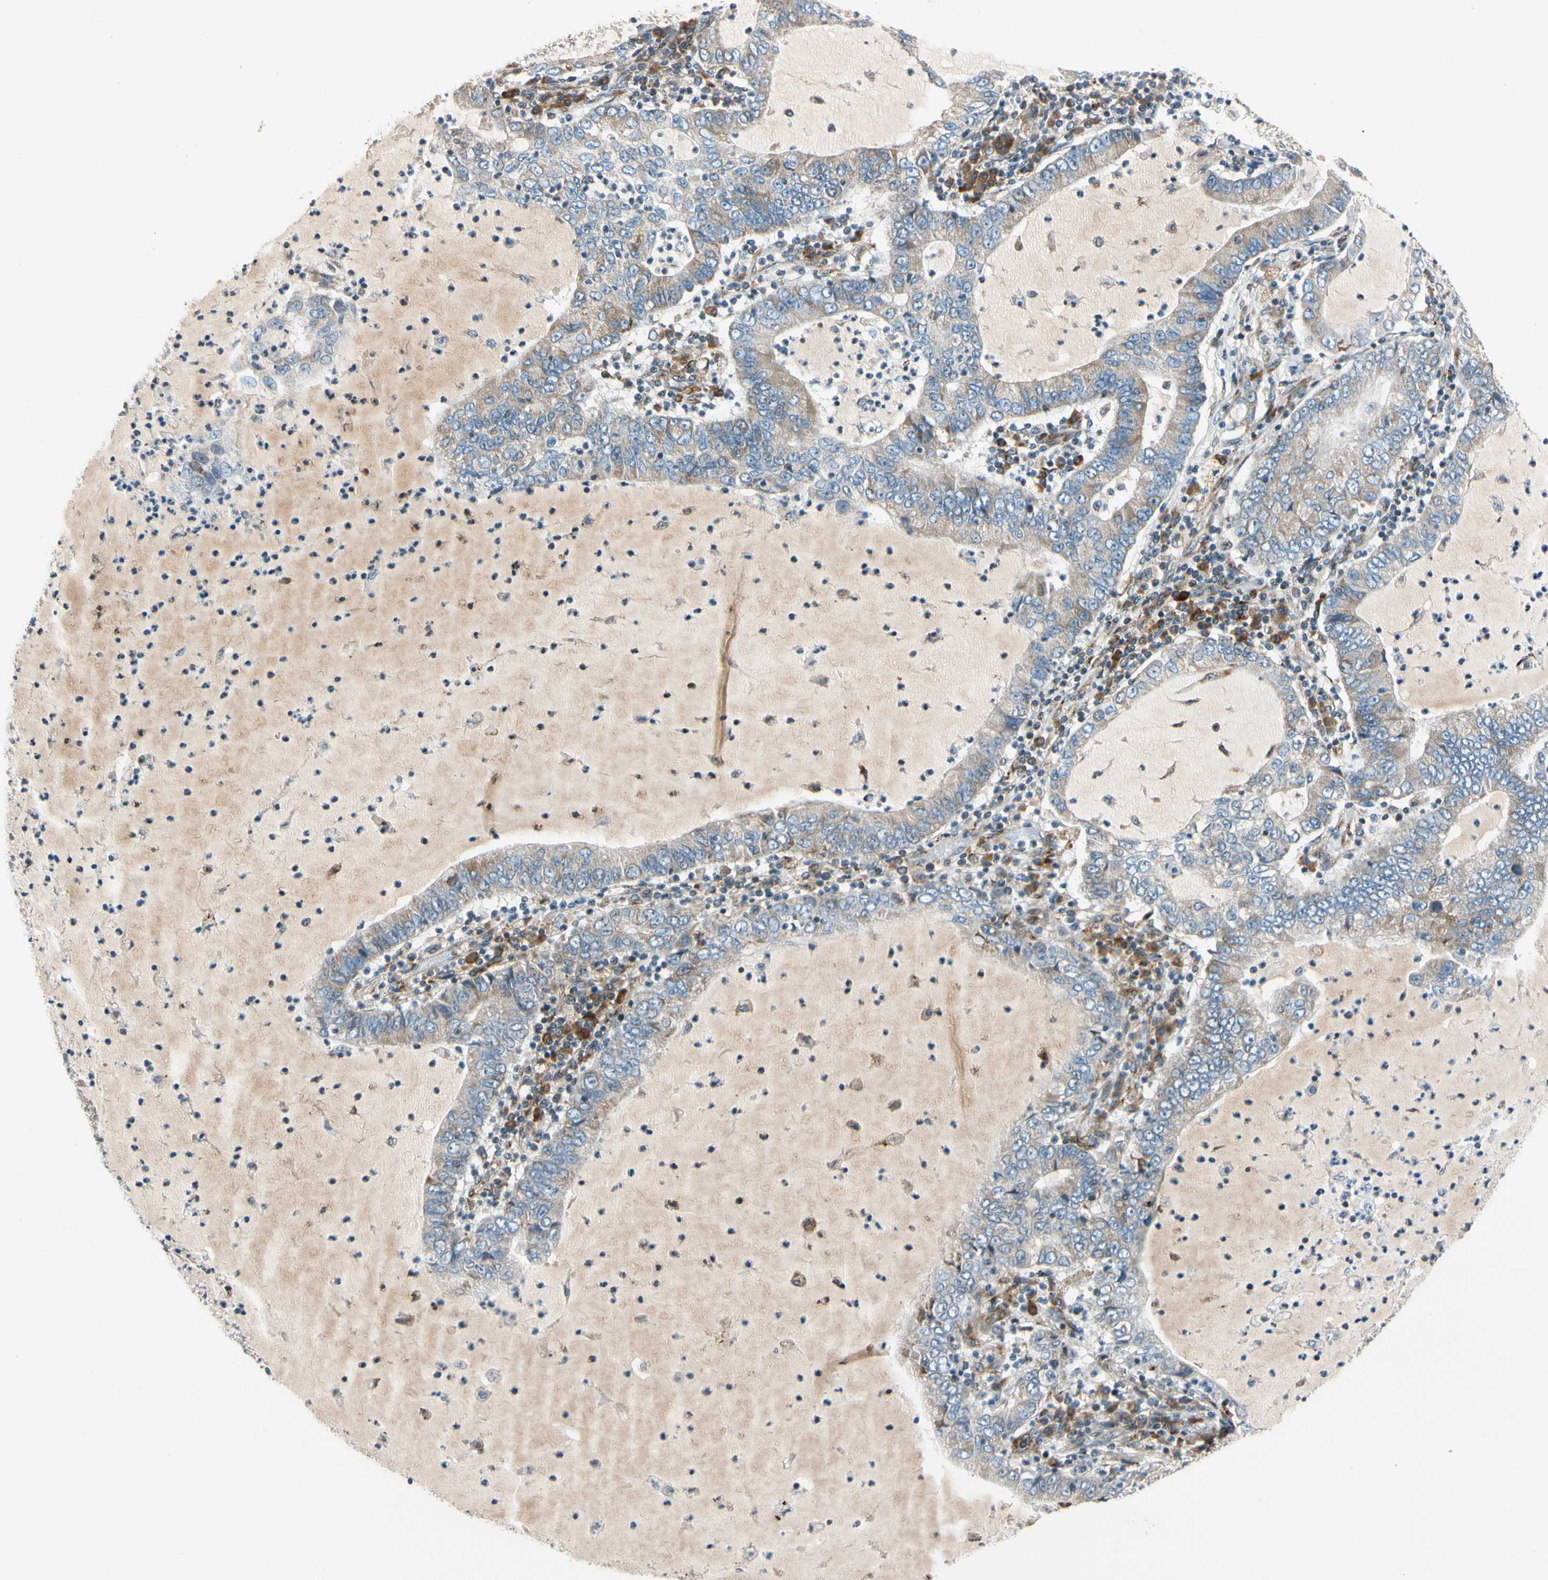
{"staining": {"intensity": "weak", "quantity": "25%-75%", "location": "cytoplasmic/membranous"}, "tissue": "lung cancer", "cell_type": "Tumor cells", "image_type": "cancer", "snomed": [{"axis": "morphology", "description": "Adenocarcinoma, NOS"}, {"axis": "topography", "description": "Lung"}], "caption": "Protein expression analysis of human lung cancer reveals weak cytoplasmic/membranous expression in approximately 25%-75% of tumor cells.", "gene": "MRPL9", "patient": {"sex": "female", "age": 51}}